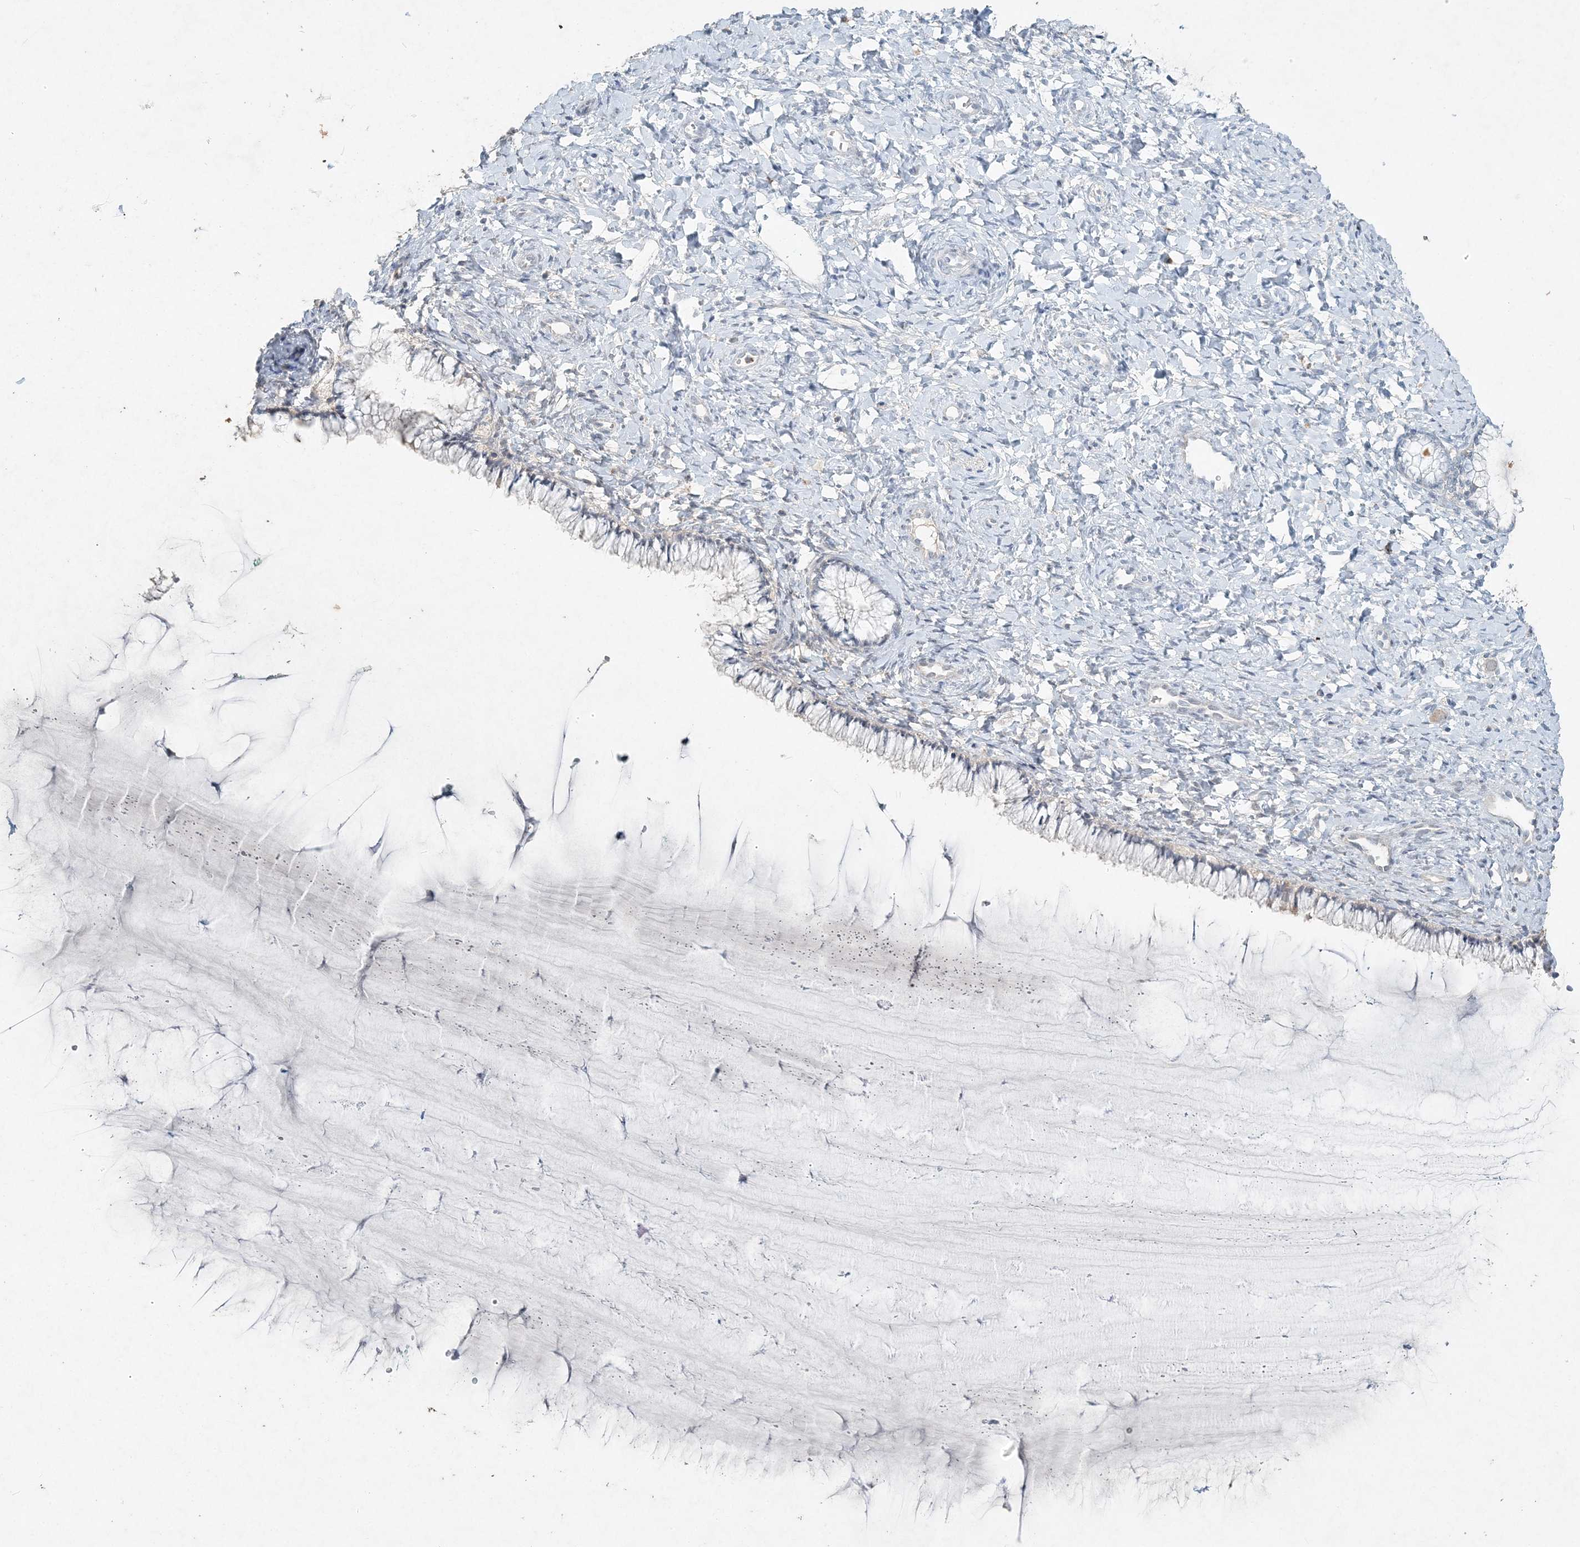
{"staining": {"intensity": "negative", "quantity": "none", "location": "none"}, "tissue": "cervix", "cell_type": "Glandular cells", "image_type": "normal", "snomed": [{"axis": "morphology", "description": "Normal tissue, NOS"}, {"axis": "morphology", "description": "Adenocarcinoma, NOS"}, {"axis": "topography", "description": "Cervix"}], "caption": "Cervix stained for a protein using IHC shows no positivity glandular cells.", "gene": "DNAH5", "patient": {"sex": "female", "age": 29}}